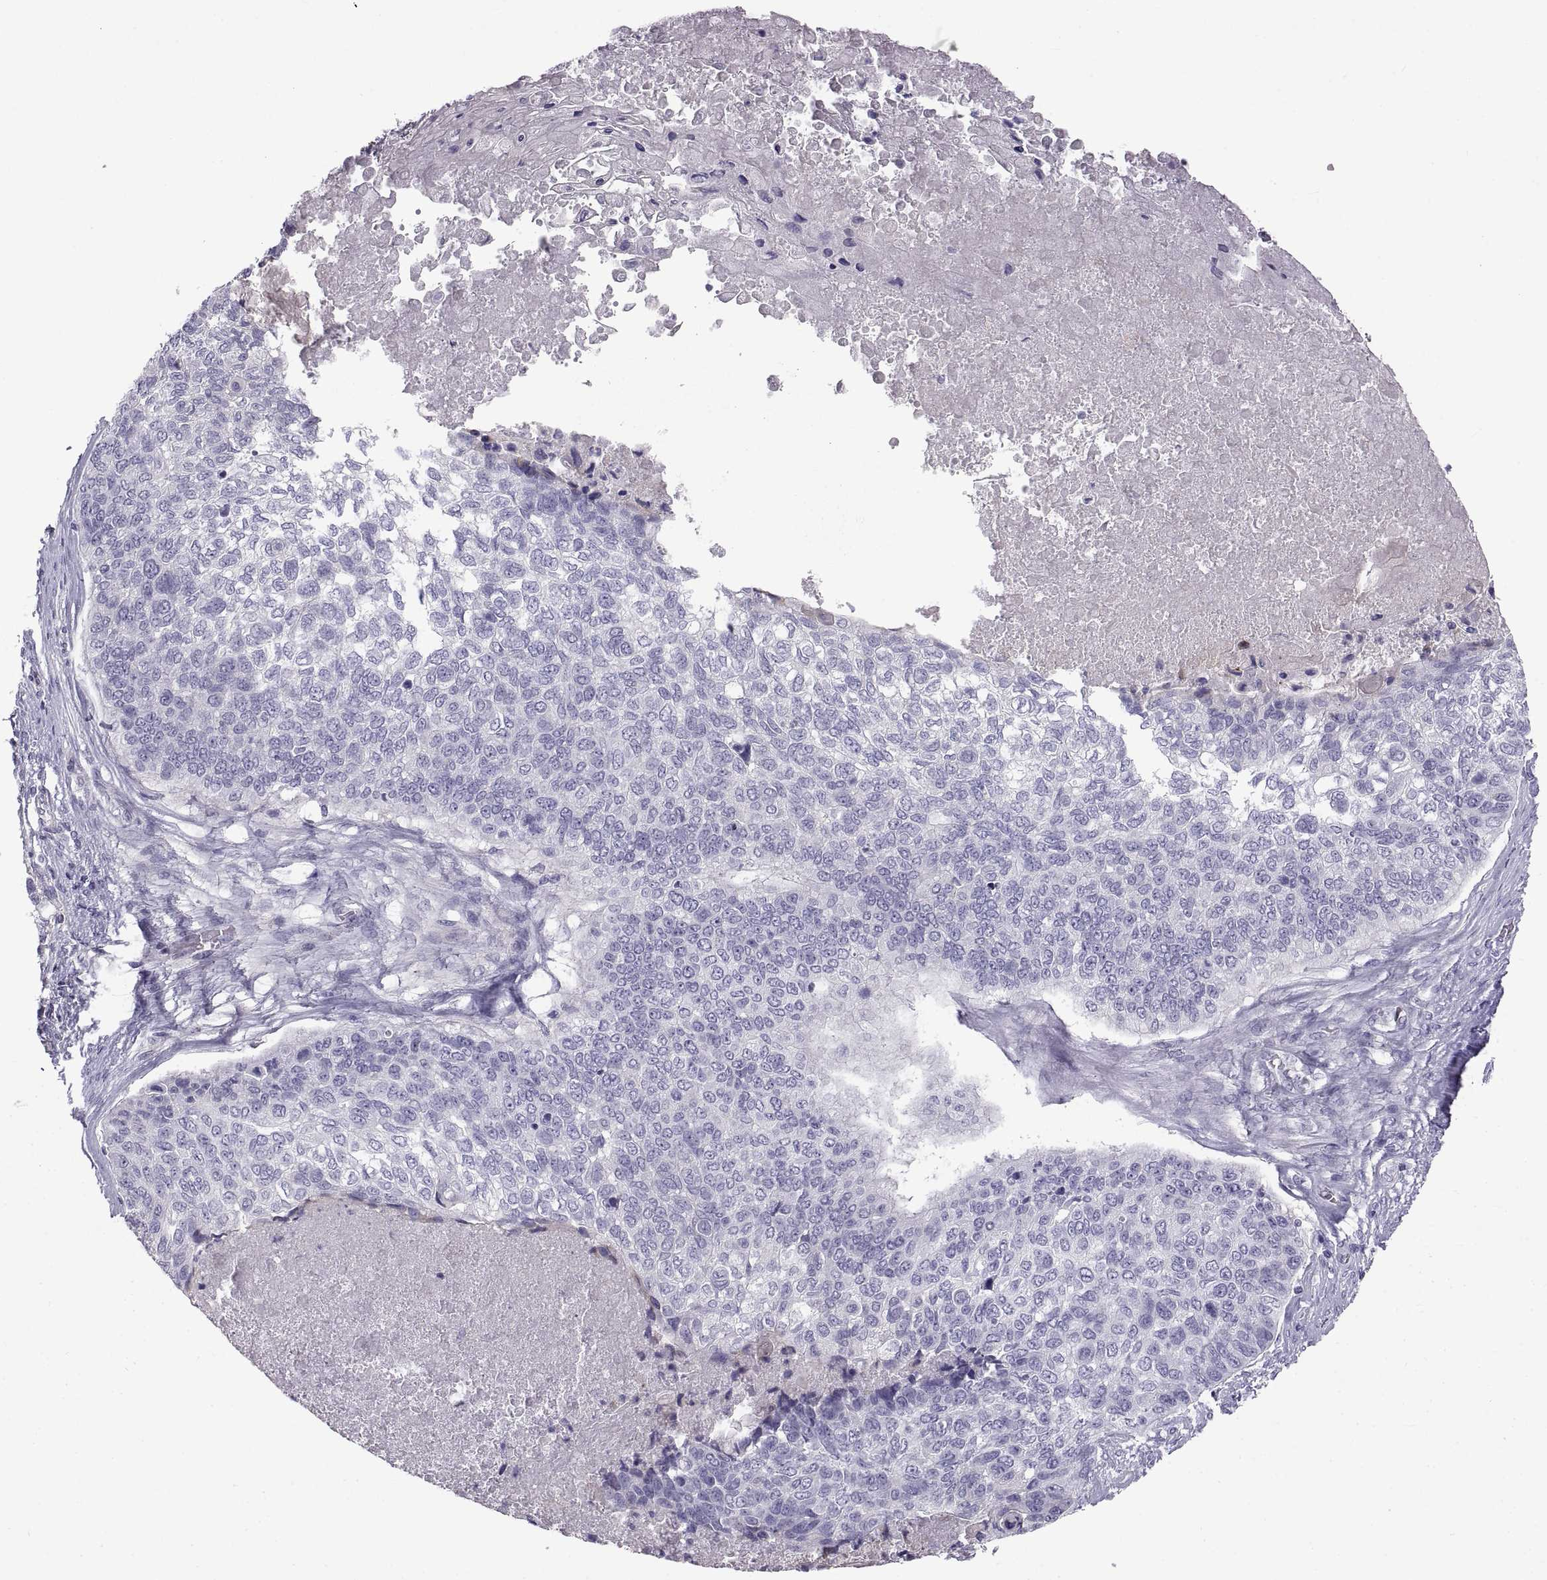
{"staining": {"intensity": "negative", "quantity": "none", "location": "none"}, "tissue": "lung cancer", "cell_type": "Tumor cells", "image_type": "cancer", "snomed": [{"axis": "morphology", "description": "Squamous cell carcinoma, NOS"}, {"axis": "topography", "description": "Lung"}], "caption": "Tumor cells are negative for brown protein staining in lung cancer.", "gene": "CRYBB3", "patient": {"sex": "male", "age": 69}}